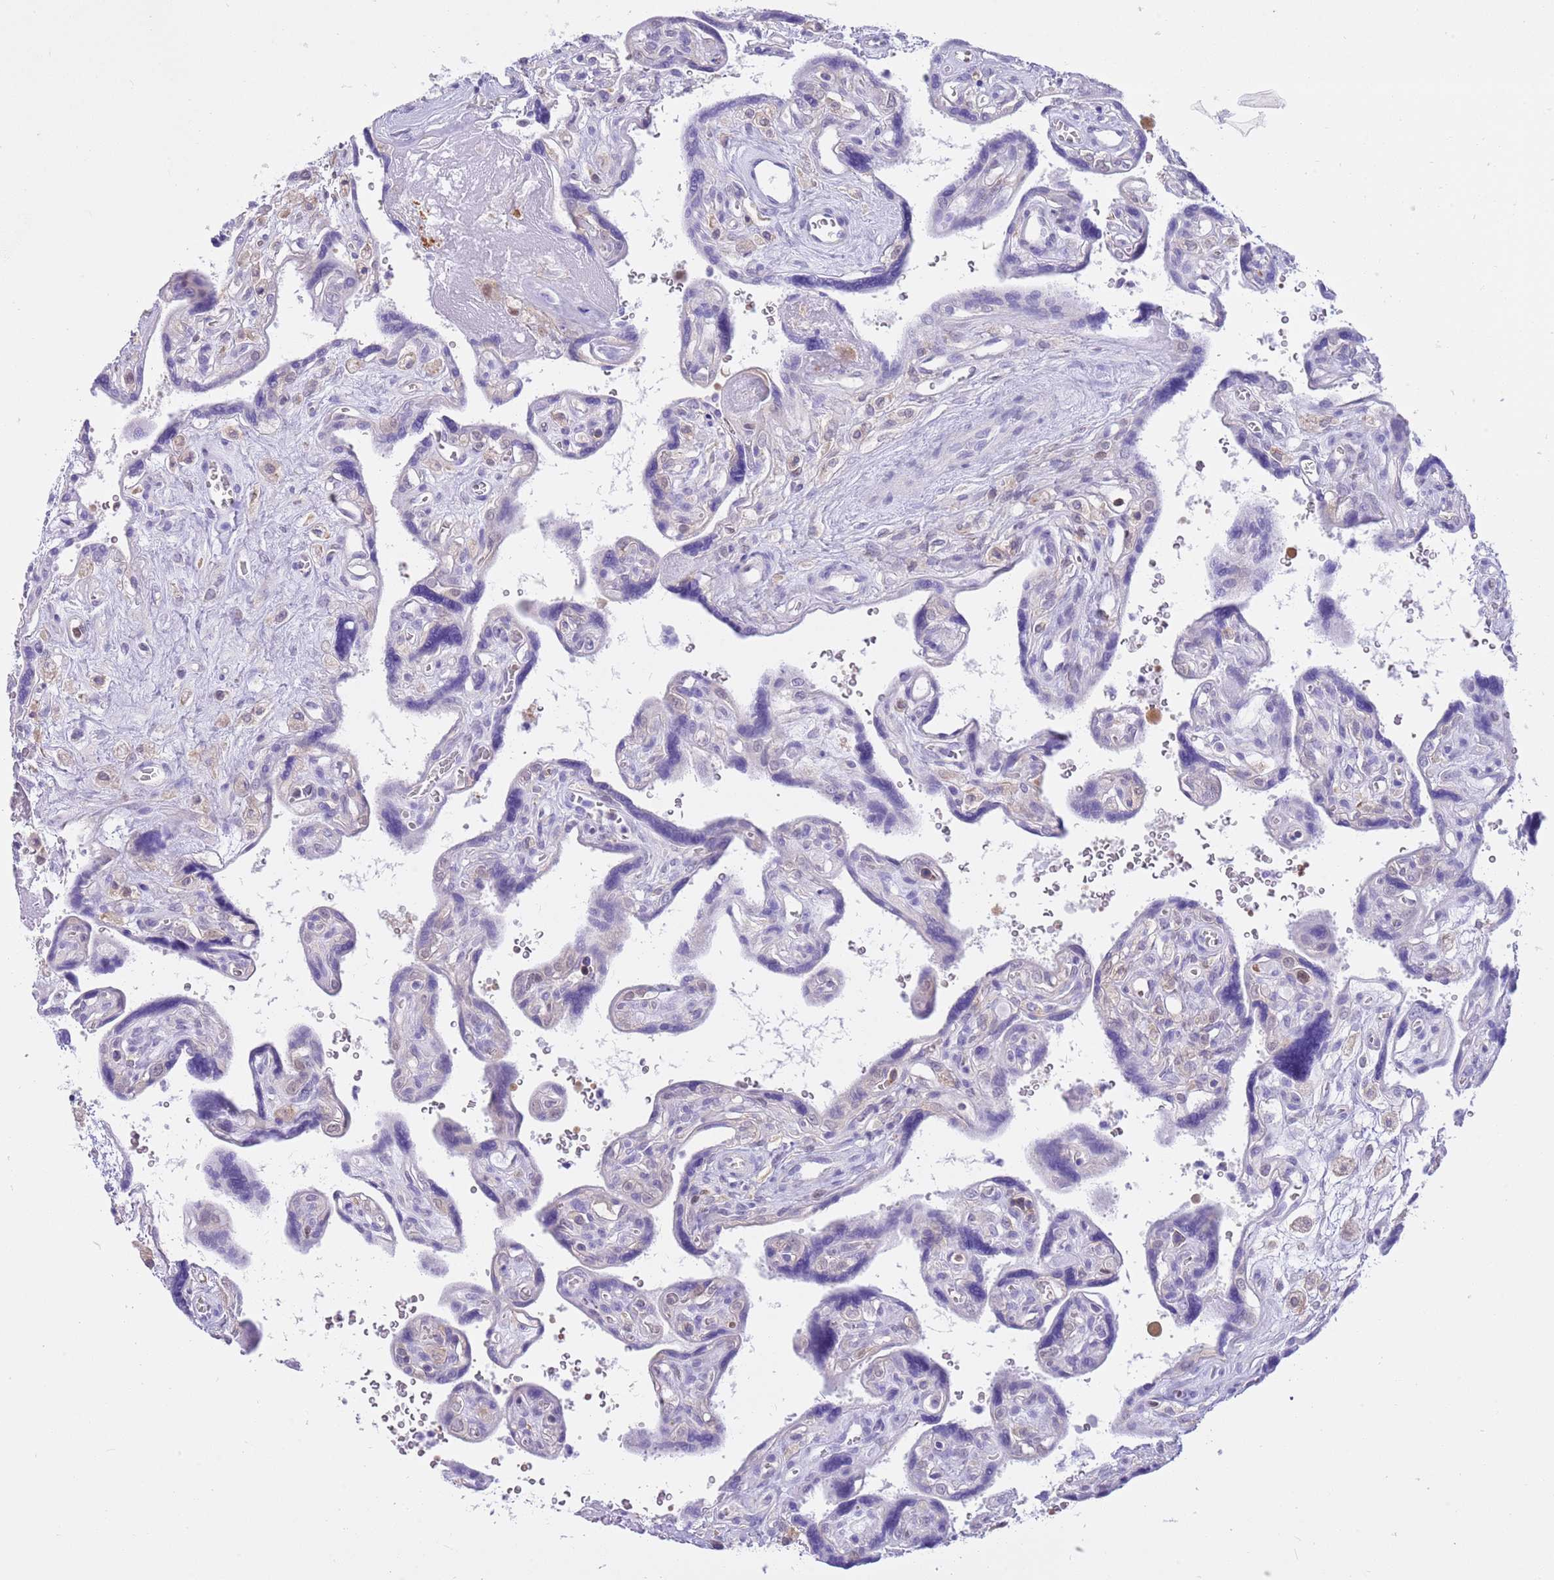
{"staining": {"intensity": "weak", "quantity": "<25%", "location": "cytoplasmic/membranous"}, "tissue": "placenta", "cell_type": "Trophoblastic cells", "image_type": "normal", "snomed": [{"axis": "morphology", "description": "Normal tissue, NOS"}, {"axis": "topography", "description": "Placenta"}], "caption": "There is no significant positivity in trophoblastic cells of placenta. (Immunohistochemistry (ihc), brightfield microscopy, high magnification).", "gene": "DDI2", "patient": {"sex": "female", "age": 39}}